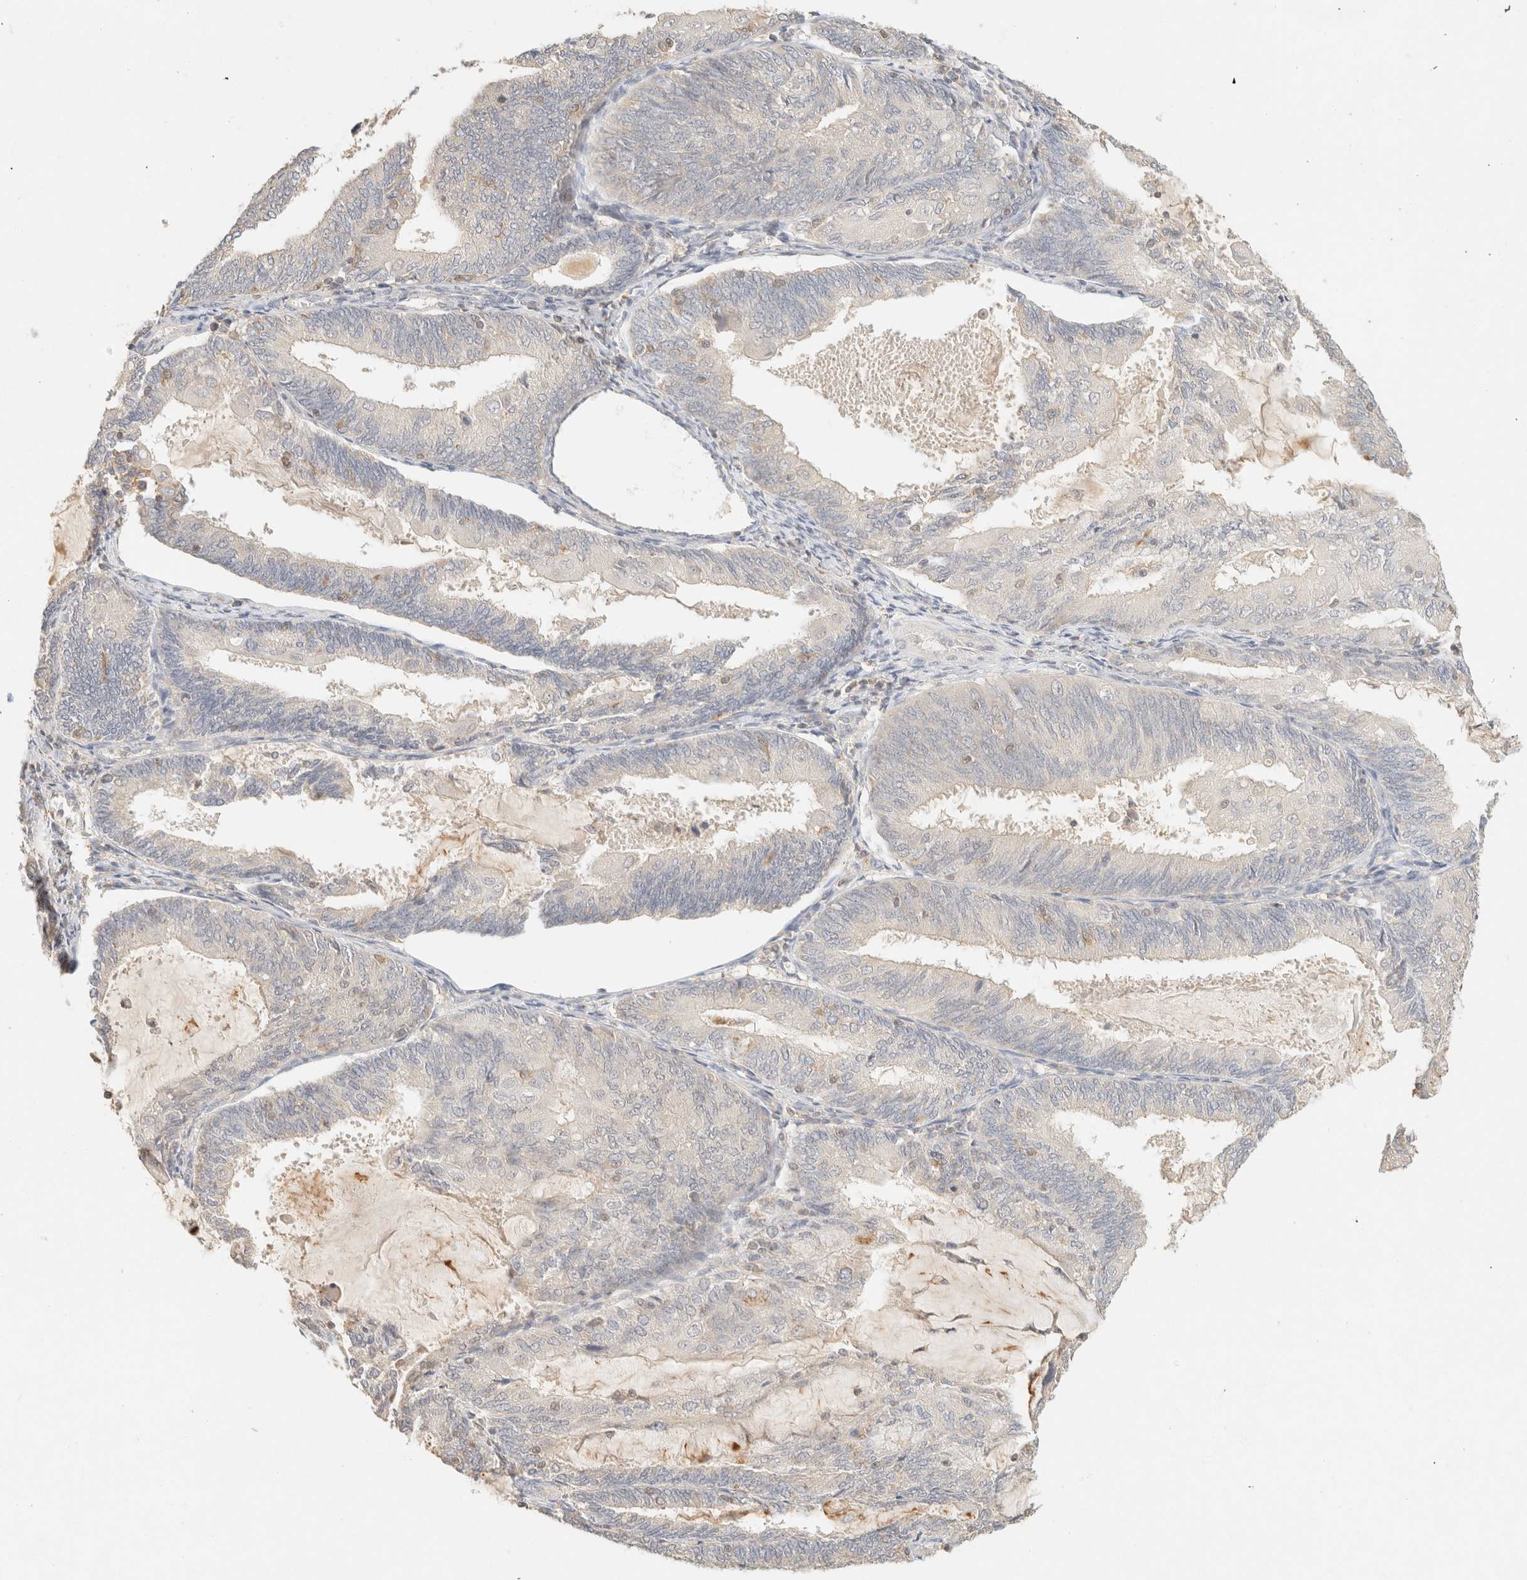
{"staining": {"intensity": "negative", "quantity": "none", "location": "none"}, "tissue": "endometrial cancer", "cell_type": "Tumor cells", "image_type": "cancer", "snomed": [{"axis": "morphology", "description": "Adenocarcinoma, NOS"}, {"axis": "topography", "description": "Endometrium"}], "caption": "IHC of endometrial cancer (adenocarcinoma) exhibits no positivity in tumor cells.", "gene": "TIMD4", "patient": {"sex": "female", "age": 81}}